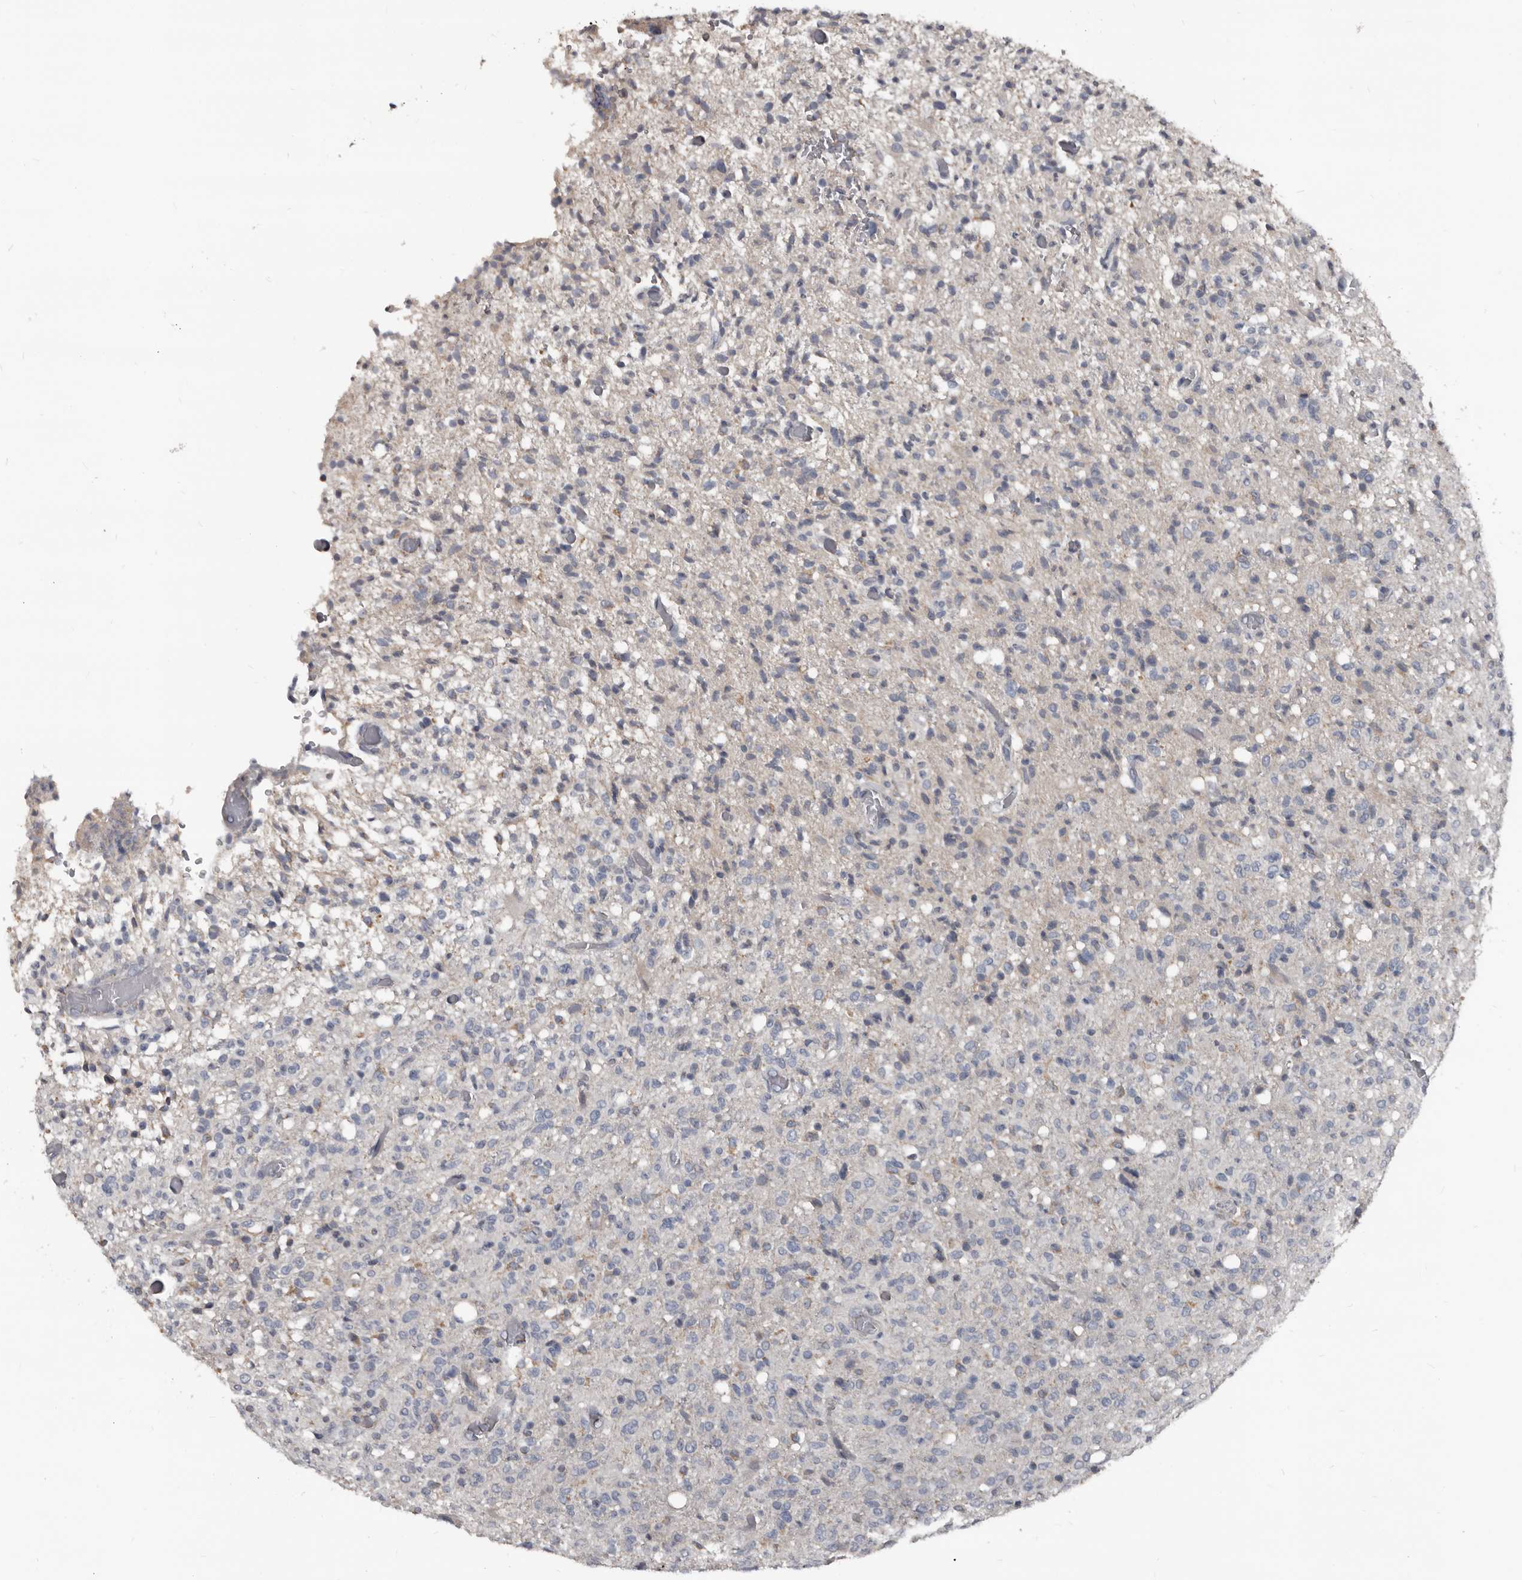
{"staining": {"intensity": "negative", "quantity": "none", "location": "none"}, "tissue": "glioma", "cell_type": "Tumor cells", "image_type": "cancer", "snomed": [{"axis": "morphology", "description": "Glioma, malignant, High grade"}, {"axis": "topography", "description": "Brain"}], "caption": "Immunohistochemistry photomicrograph of malignant high-grade glioma stained for a protein (brown), which displays no expression in tumor cells.", "gene": "GREB1", "patient": {"sex": "female", "age": 57}}